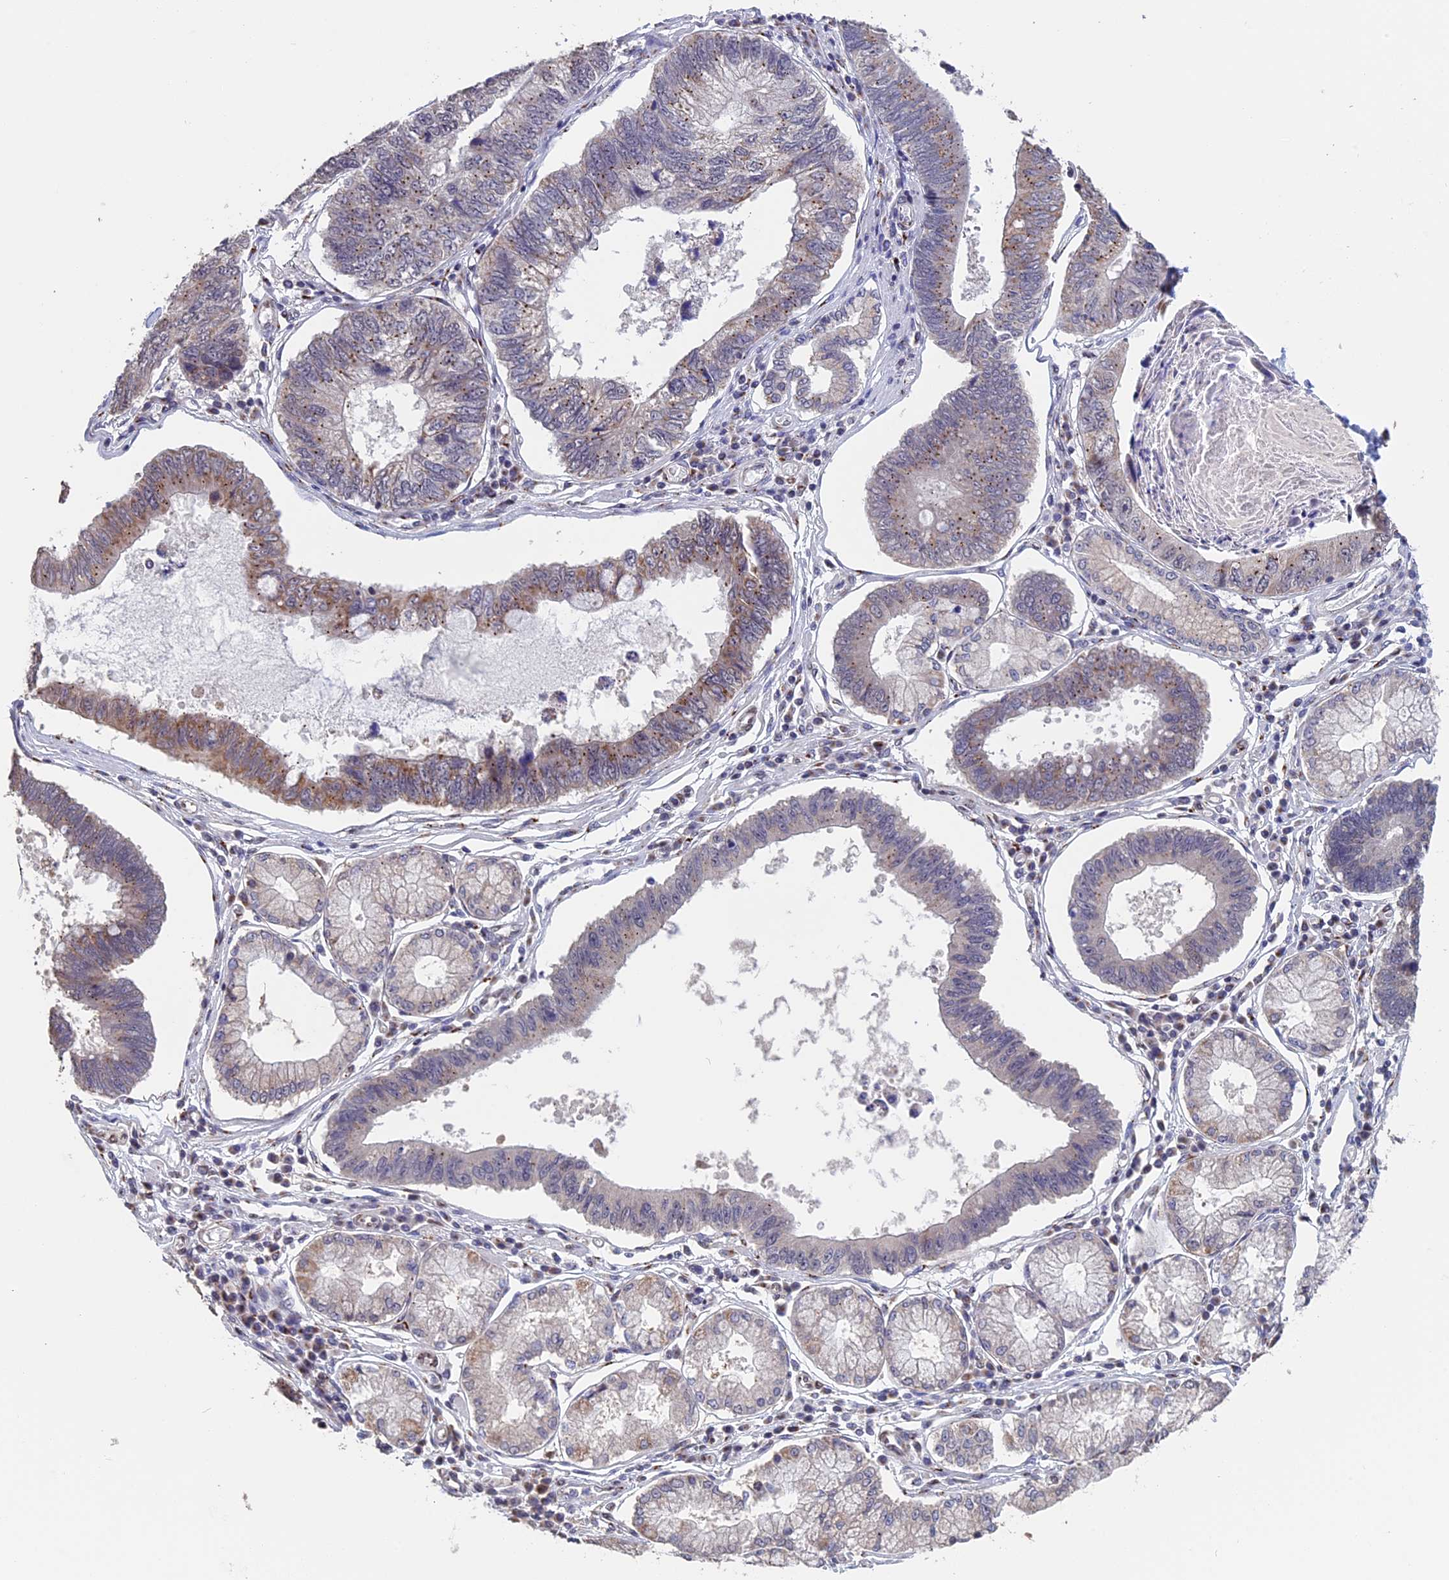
{"staining": {"intensity": "moderate", "quantity": "25%-75%", "location": "cytoplasmic/membranous"}, "tissue": "stomach cancer", "cell_type": "Tumor cells", "image_type": "cancer", "snomed": [{"axis": "morphology", "description": "Adenocarcinoma, NOS"}, {"axis": "topography", "description": "Stomach"}], "caption": "DAB (3,3'-diaminobenzidine) immunohistochemical staining of human stomach cancer (adenocarcinoma) displays moderate cytoplasmic/membranous protein staining in approximately 25%-75% of tumor cells. The staining is performed using DAB (3,3'-diaminobenzidine) brown chromogen to label protein expression. The nuclei are counter-stained blue using hematoxylin.", "gene": "PIGQ", "patient": {"sex": "male", "age": 59}}